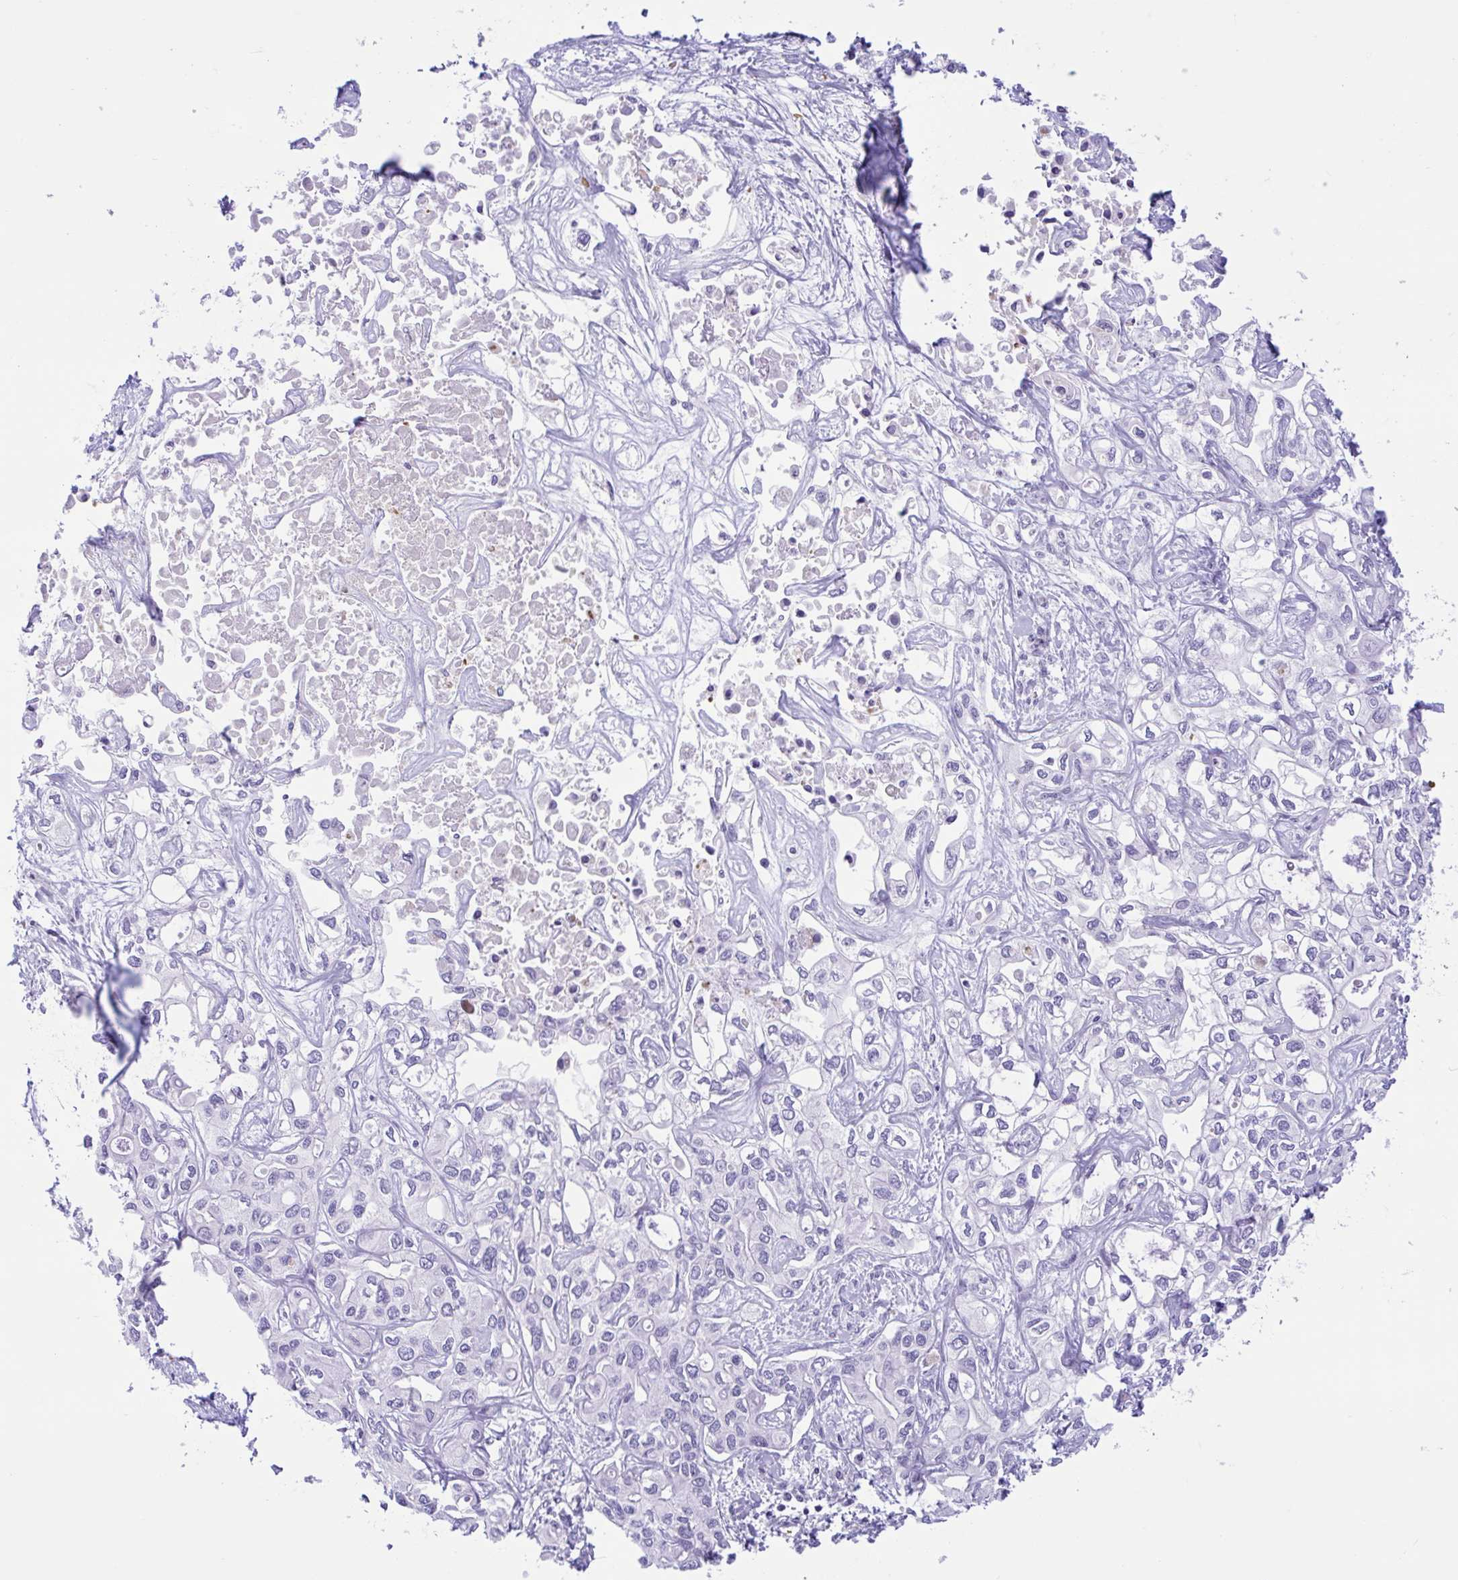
{"staining": {"intensity": "negative", "quantity": "none", "location": "none"}, "tissue": "liver cancer", "cell_type": "Tumor cells", "image_type": "cancer", "snomed": [{"axis": "morphology", "description": "Cholangiocarcinoma"}, {"axis": "topography", "description": "Liver"}], "caption": "DAB (3,3'-diaminobenzidine) immunohistochemical staining of cholangiocarcinoma (liver) demonstrates no significant positivity in tumor cells.", "gene": "TMEM79", "patient": {"sex": "female", "age": 64}}